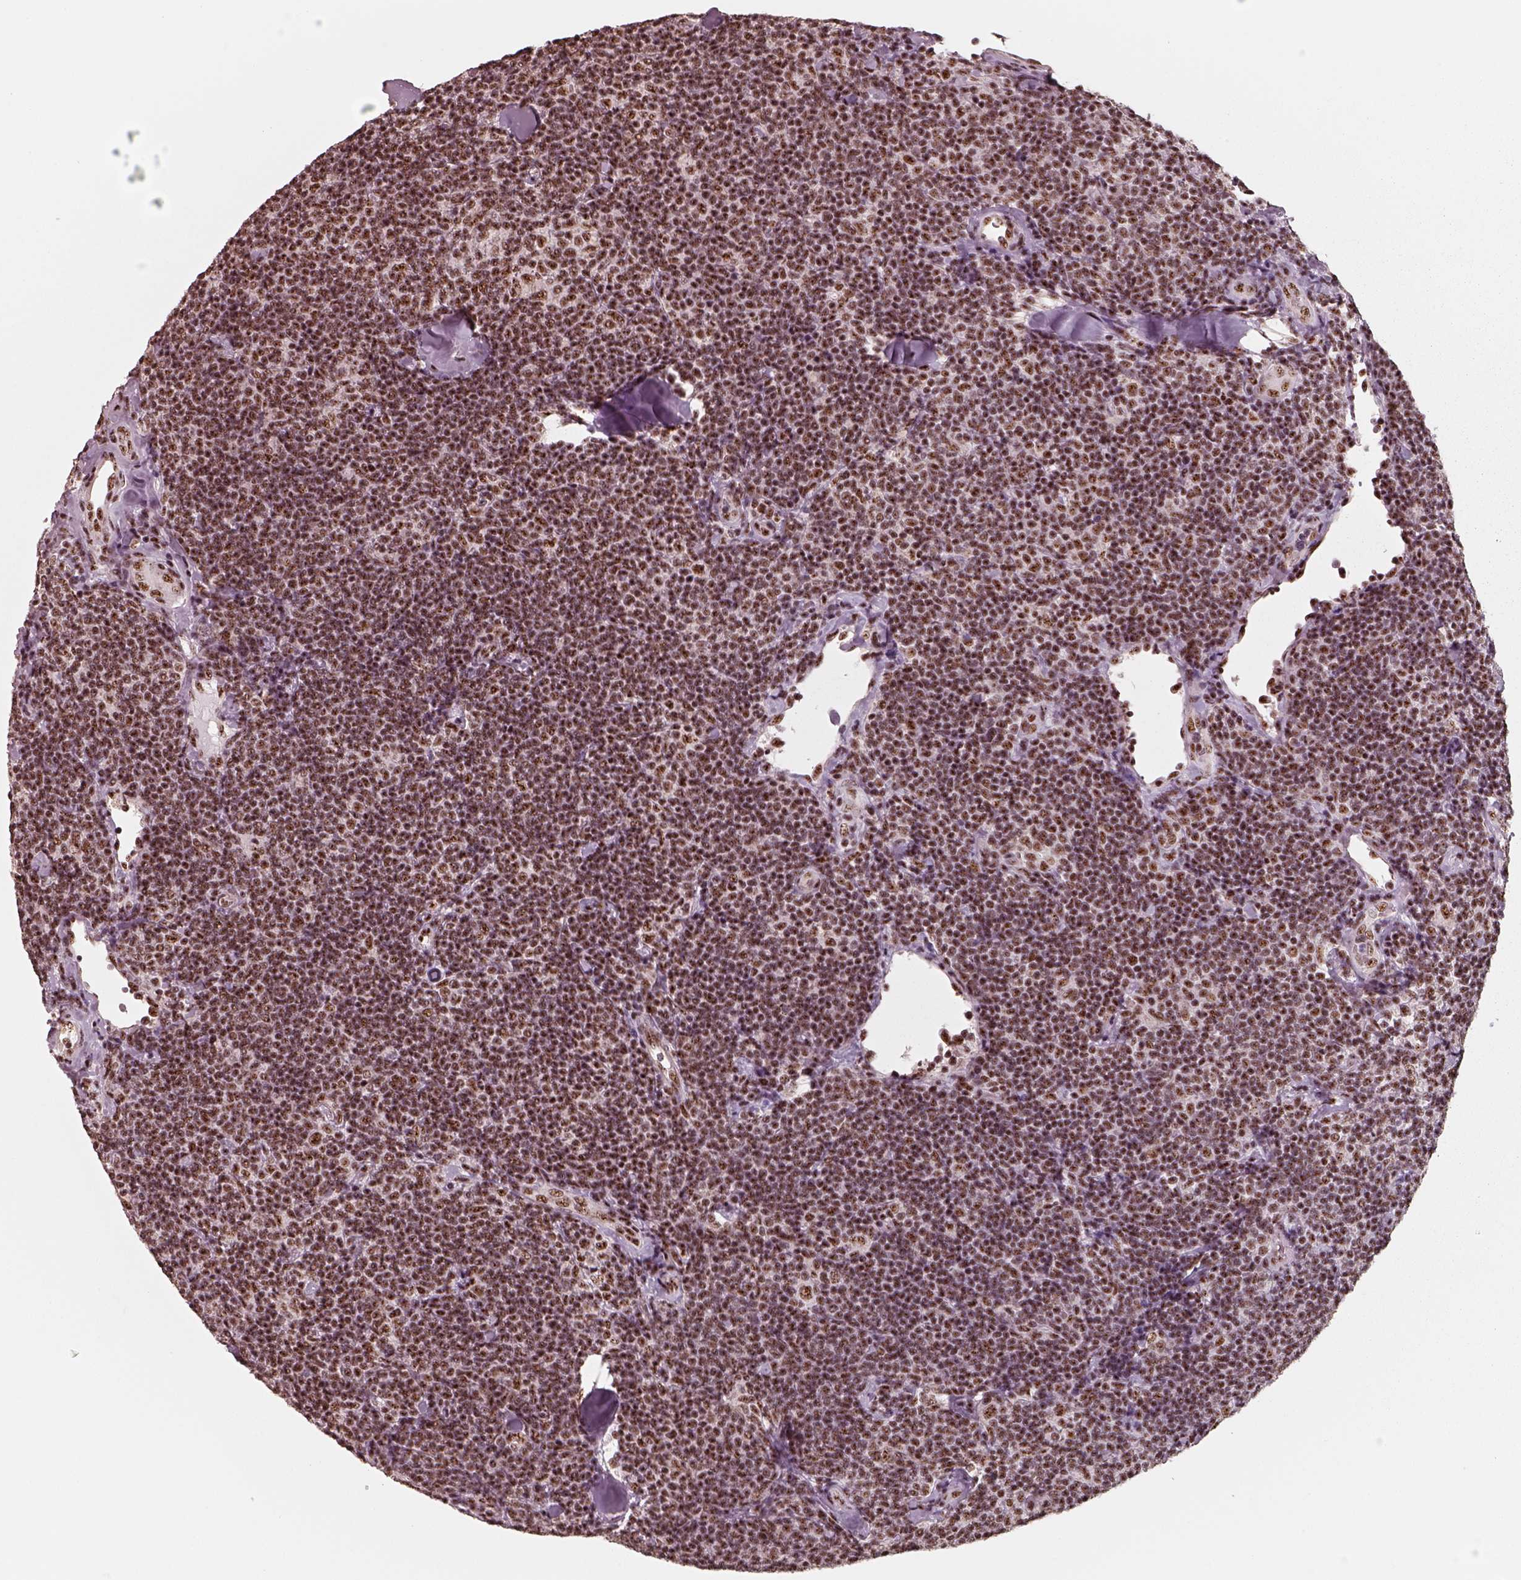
{"staining": {"intensity": "strong", "quantity": ">75%", "location": "nuclear"}, "tissue": "lymphoma", "cell_type": "Tumor cells", "image_type": "cancer", "snomed": [{"axis": "morphology", "description": "Malignant lymphoma, non-Hodgkin's type, Low grade"}, {"axis": "topography", "description": "Lymph node"}], "caption": "Malignant lymphoma, non-Hodgkin's type (low-grade) tissue demonstrates strong nuclear positivity in about >75% of tumor cells (DAB IHC, brown staining for protein, blue staining for nuclei).", "gene": "ATXN7L3", "patient": {"sex": "female", "age": 56}}